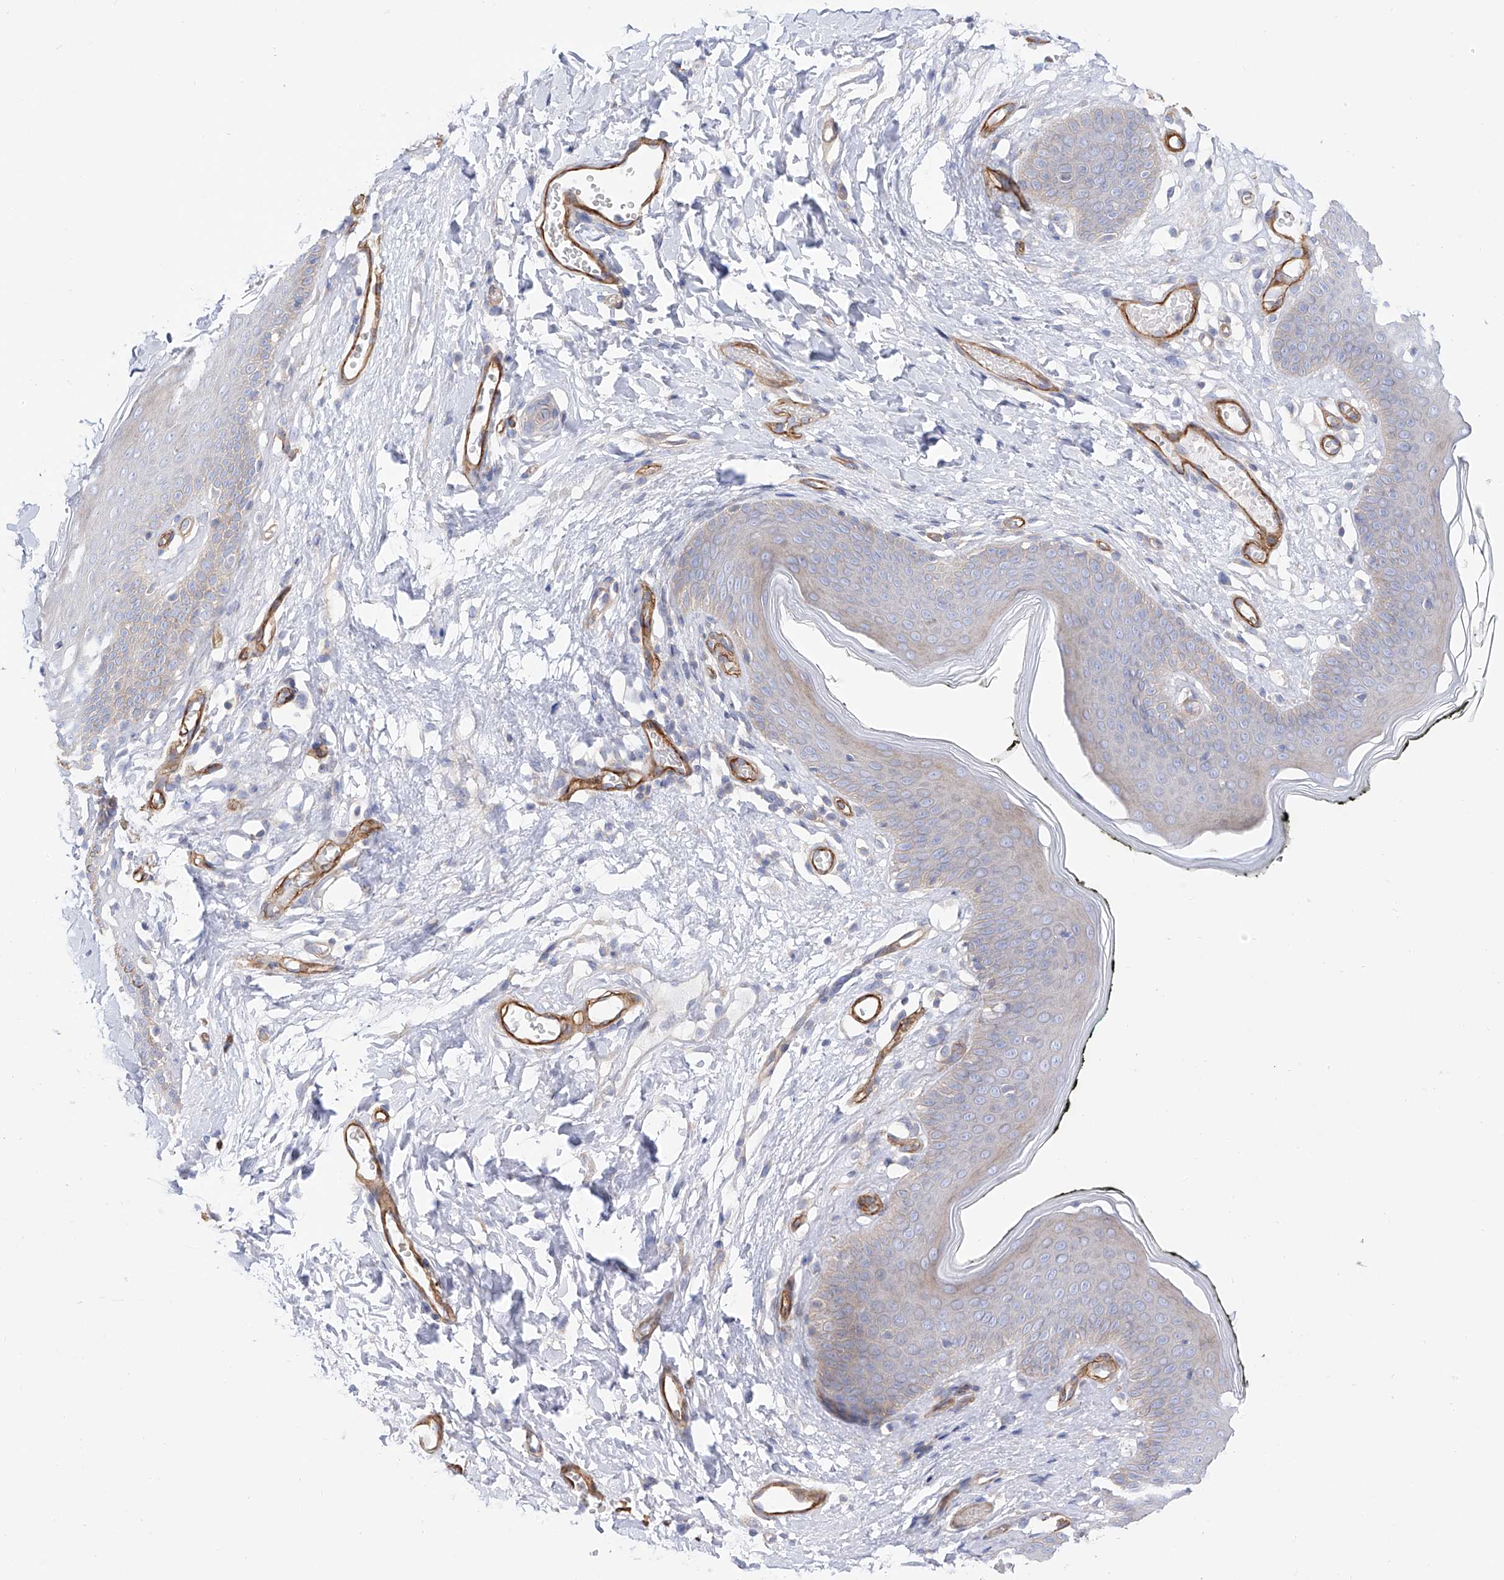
{"staining": {"intensity": "moderate", "quantity": "<25%", "location": "cytoplasmic/membranous"}, "tissue": "skin", "cell_type": "Epidermal cells", "image_type": "normal", "snomed": [{"axis": "morphology", "description": "Normal tissue, NOS"}, {"axis": "morphology", "description": "Inflammation, NOS"}, {"axis": "topography", "description": "Vulva"}], "caption": "Epidermal cells reveal low levels of moderate cytoplasmic/membranous positivity in about <25% of cells in unremarkable skin. The staining was performed using DAB (3,3'-diaminobenzidine), with brown indicating positive protein expression. Nuclei are stained blue with hematoxylin.", "gene": "LCA5", "patient": {"sex": "female", "age": 84}}